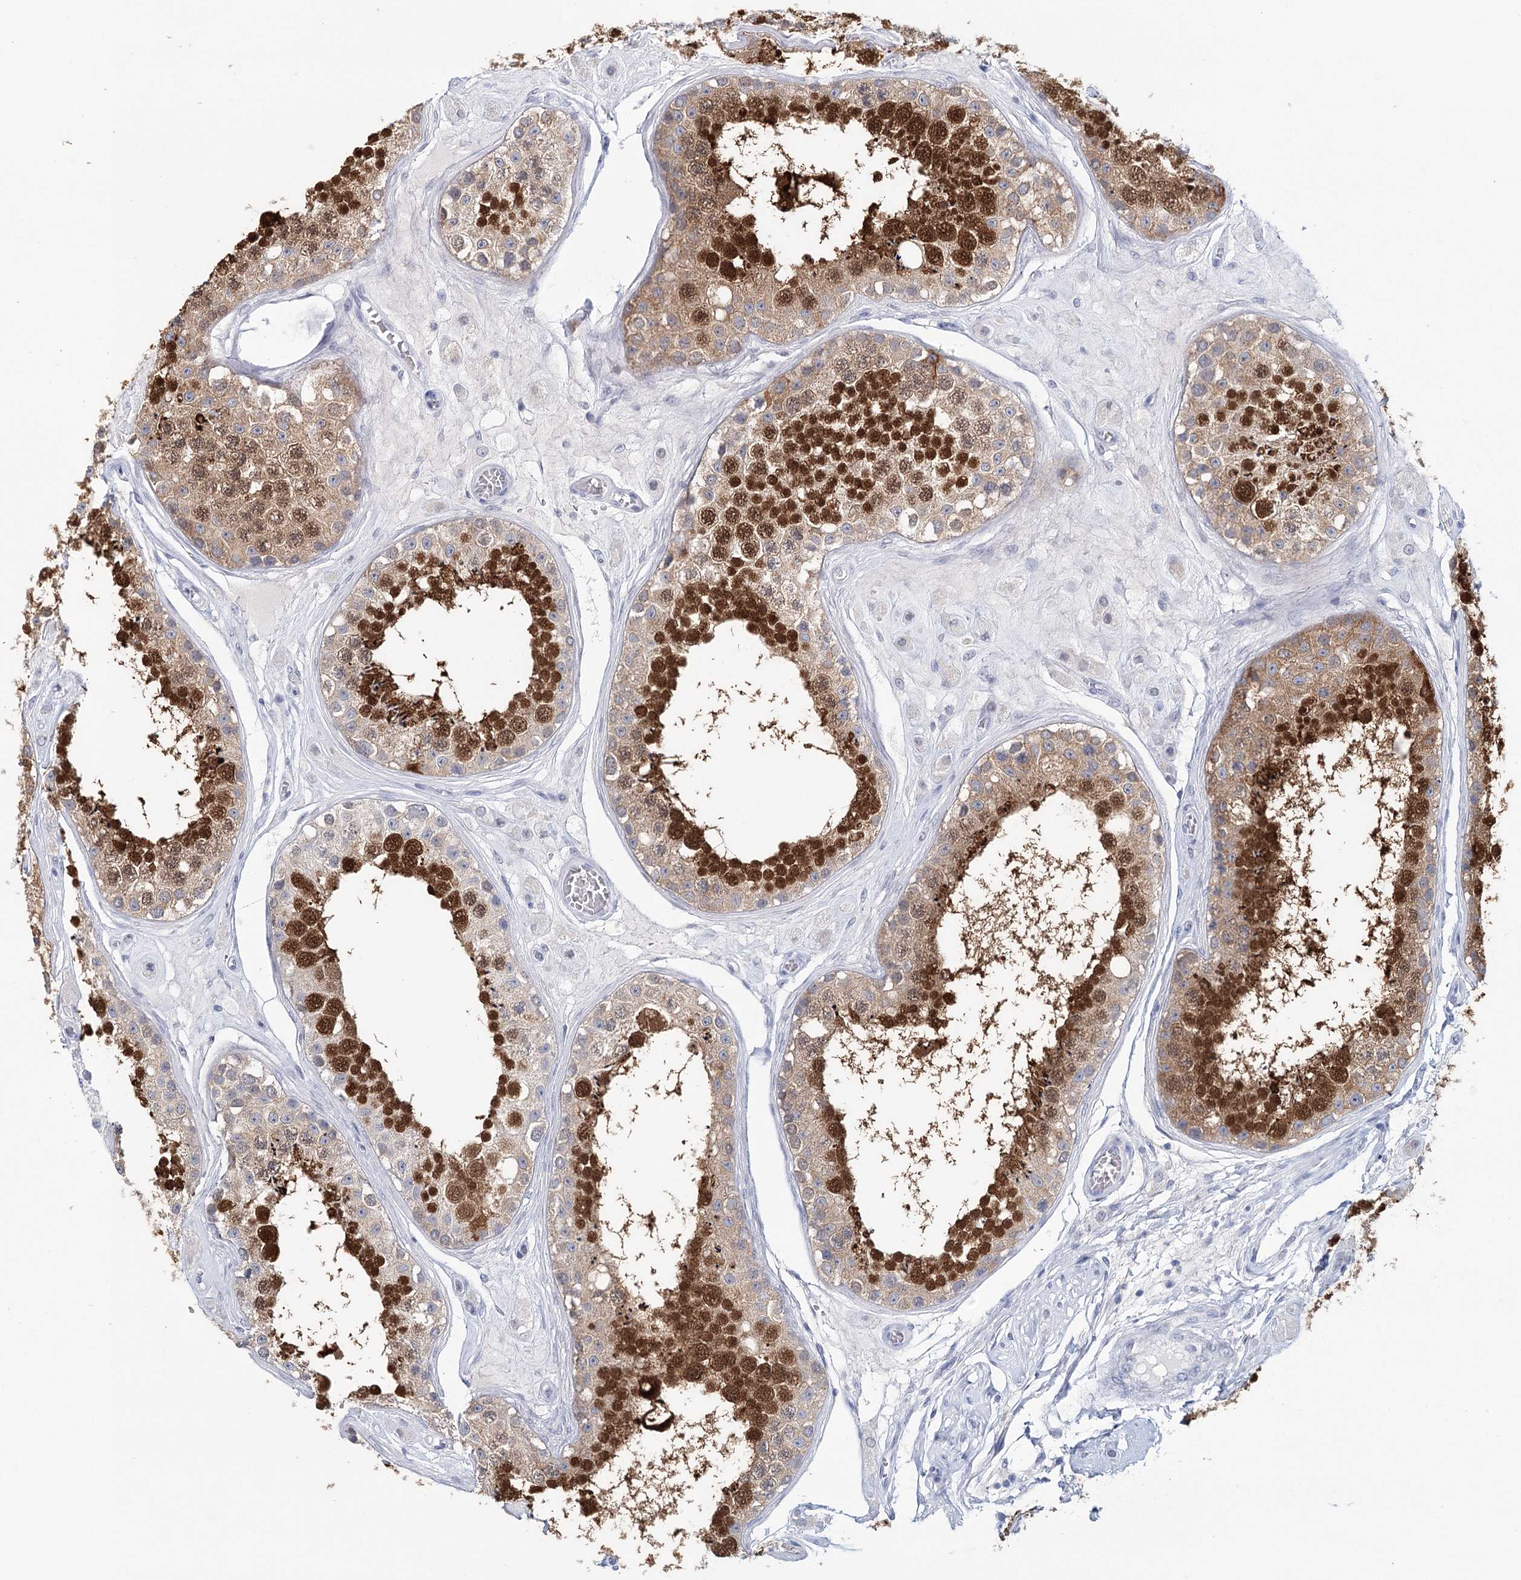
{"staining": {"intensity": "strong", "quantity": "25%-75%", "location": "cytoplasmic/membranous,nuclear"}, "tissue": "testis", "cell_type": "Cells in seminiferous ducts", "image_type": "normal", "snomed": [{"axis": "morphology", "description": "Normal tissue, NOS"}, {"axis": "topography", "description": "Testis"}], "caption": "Protein expression analysis of unremarkable testis demonstrates strong cytoplasmic/membranous,nuclear staining in about 25%-75% of cells in seminiferous ducts. The staining was performed using DAB (3,3'-diaminobenzidine), with brown indicating positive protein expression. Nuclei are stained blue with hematoxylin.", "gene": "HSPA4L", "patient": {"sex": "male", "age": 25}}